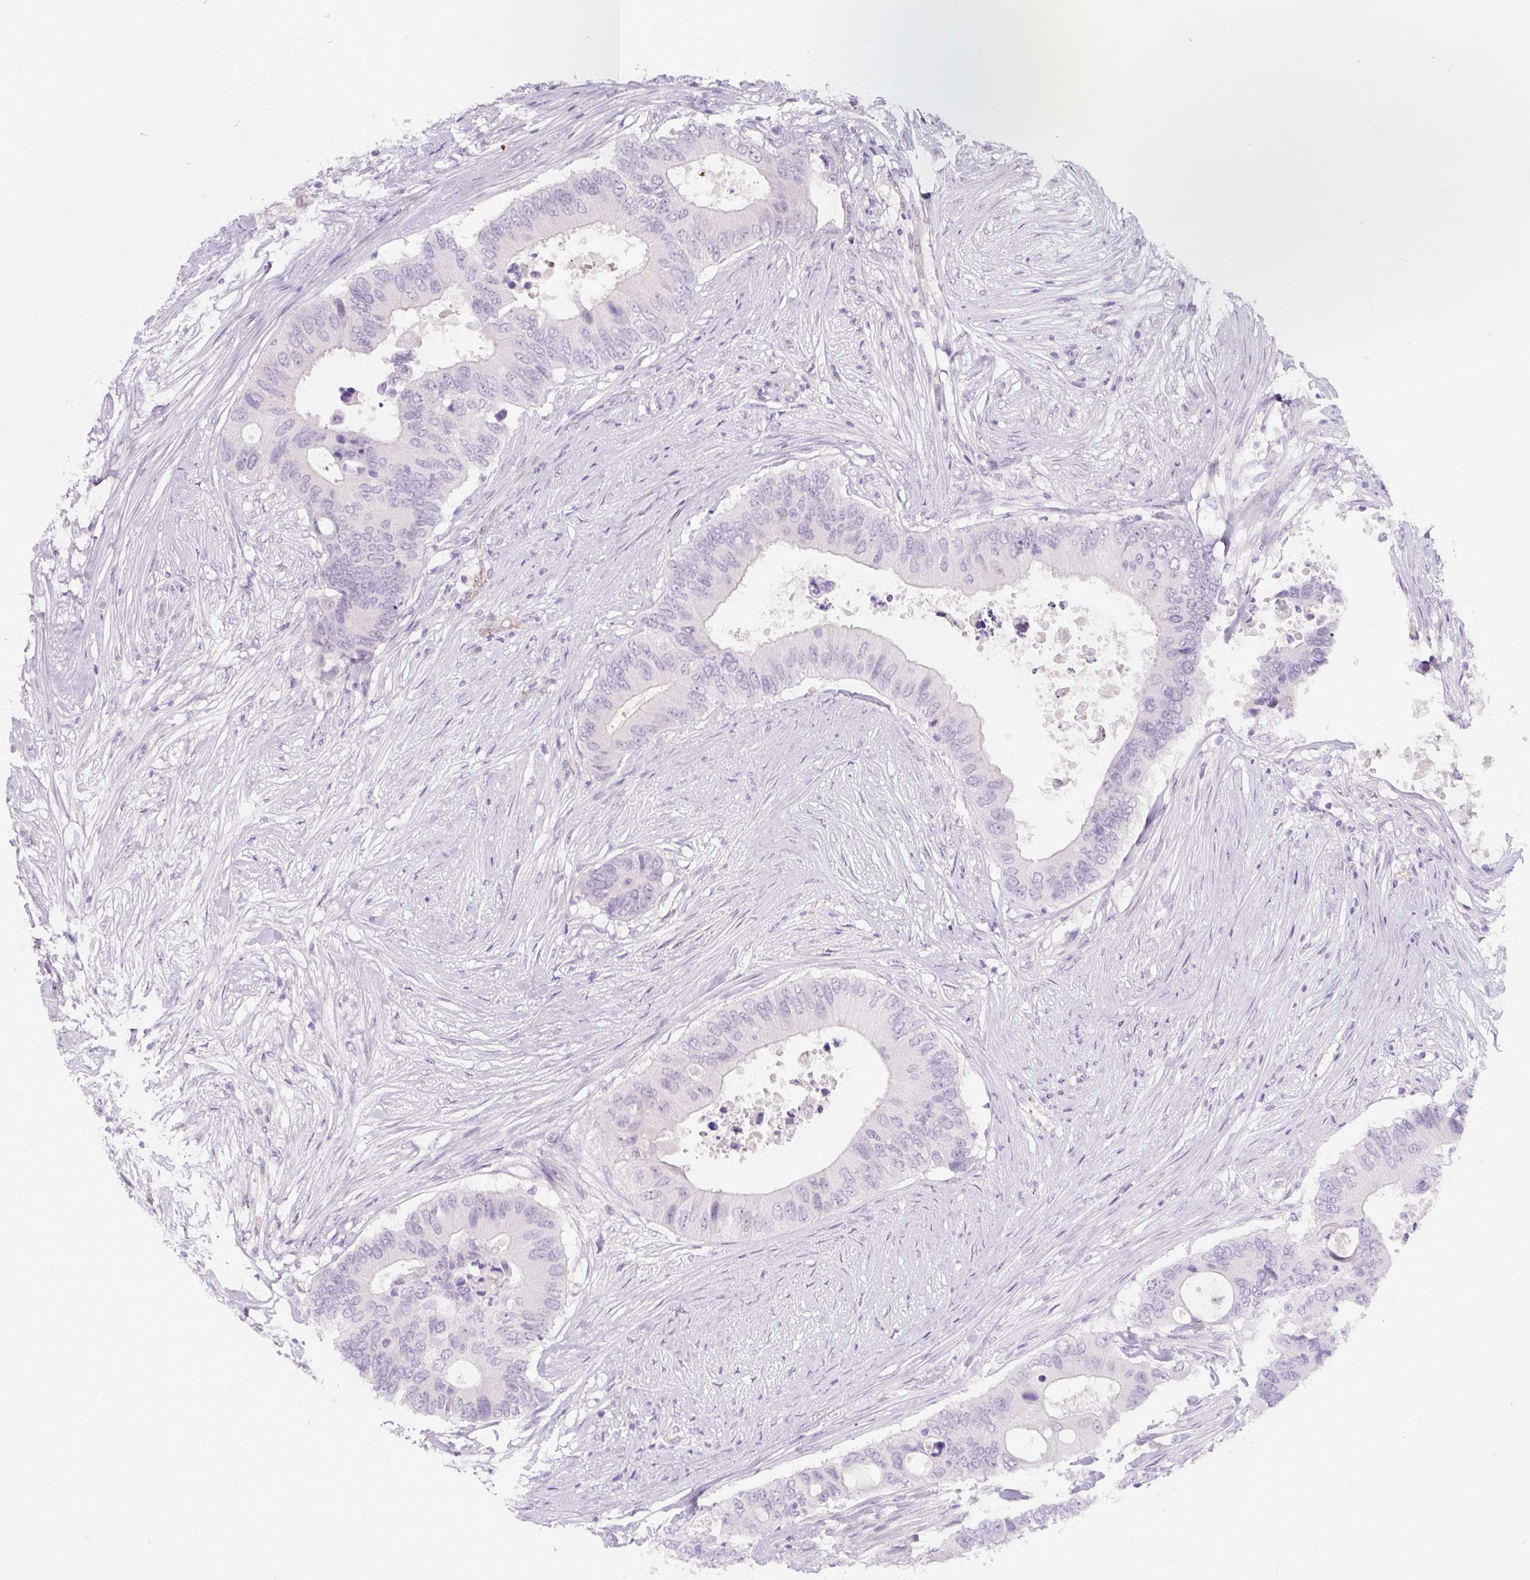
{"staining": {"intensity": "negative", "quantity": "none", "location": "none"}, "tissue": "colorectal cancer", "cell_type": "Tumor cells", "image_type": "cancer", "snomed": [{"axis": "morphology", "description": "Adenocarcinoma, NOS"}, {"axis": "topography", "description": "Colon"}], "caption": "Image shows no significant protein positivity in tumor cells of colorectal cancer.", "gene": "CCL25", "patient": {"sex": "male", "age": 71}}